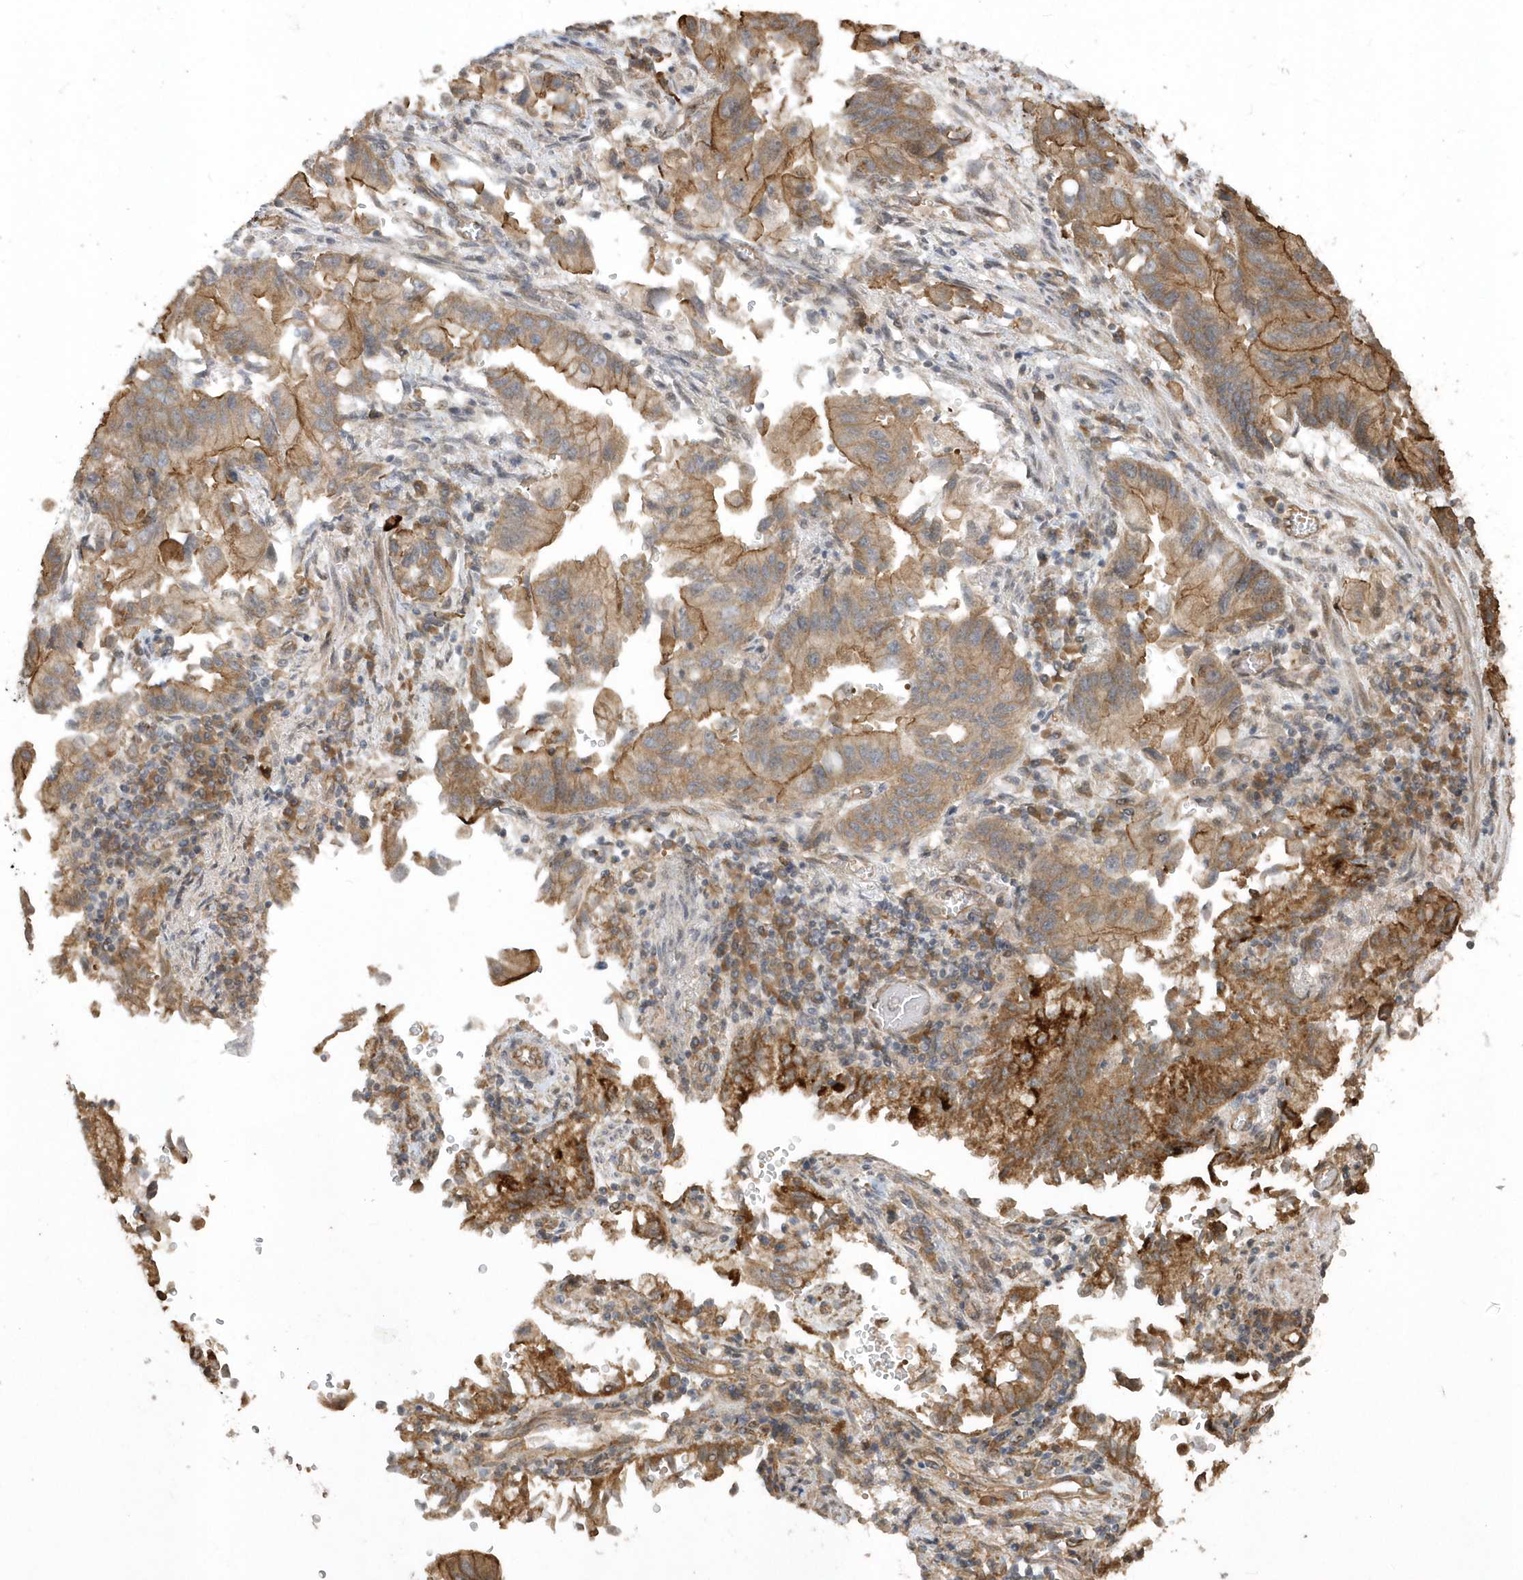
{"staining": {"intensity": "moderate", "quantity": ">75%", "location": "cytoplasmic/membranous"}, "tissue": "stomach cancer", "cell_type": "Tumor cells", "image_type": "cancer", "snomed": [{"axis": "morphology", "description": "Adenocarcinoma, NOS"}, {"axis": "topography", "description": "Stomach"}], "caption": "Moderate cytoplasmic/membranous protein staining is appreciated in about >75% of tumor cells in adenocarcinoma (stomach).", "gene": "HERPUD1", "patient": {"sex": "male", "age": 62}}